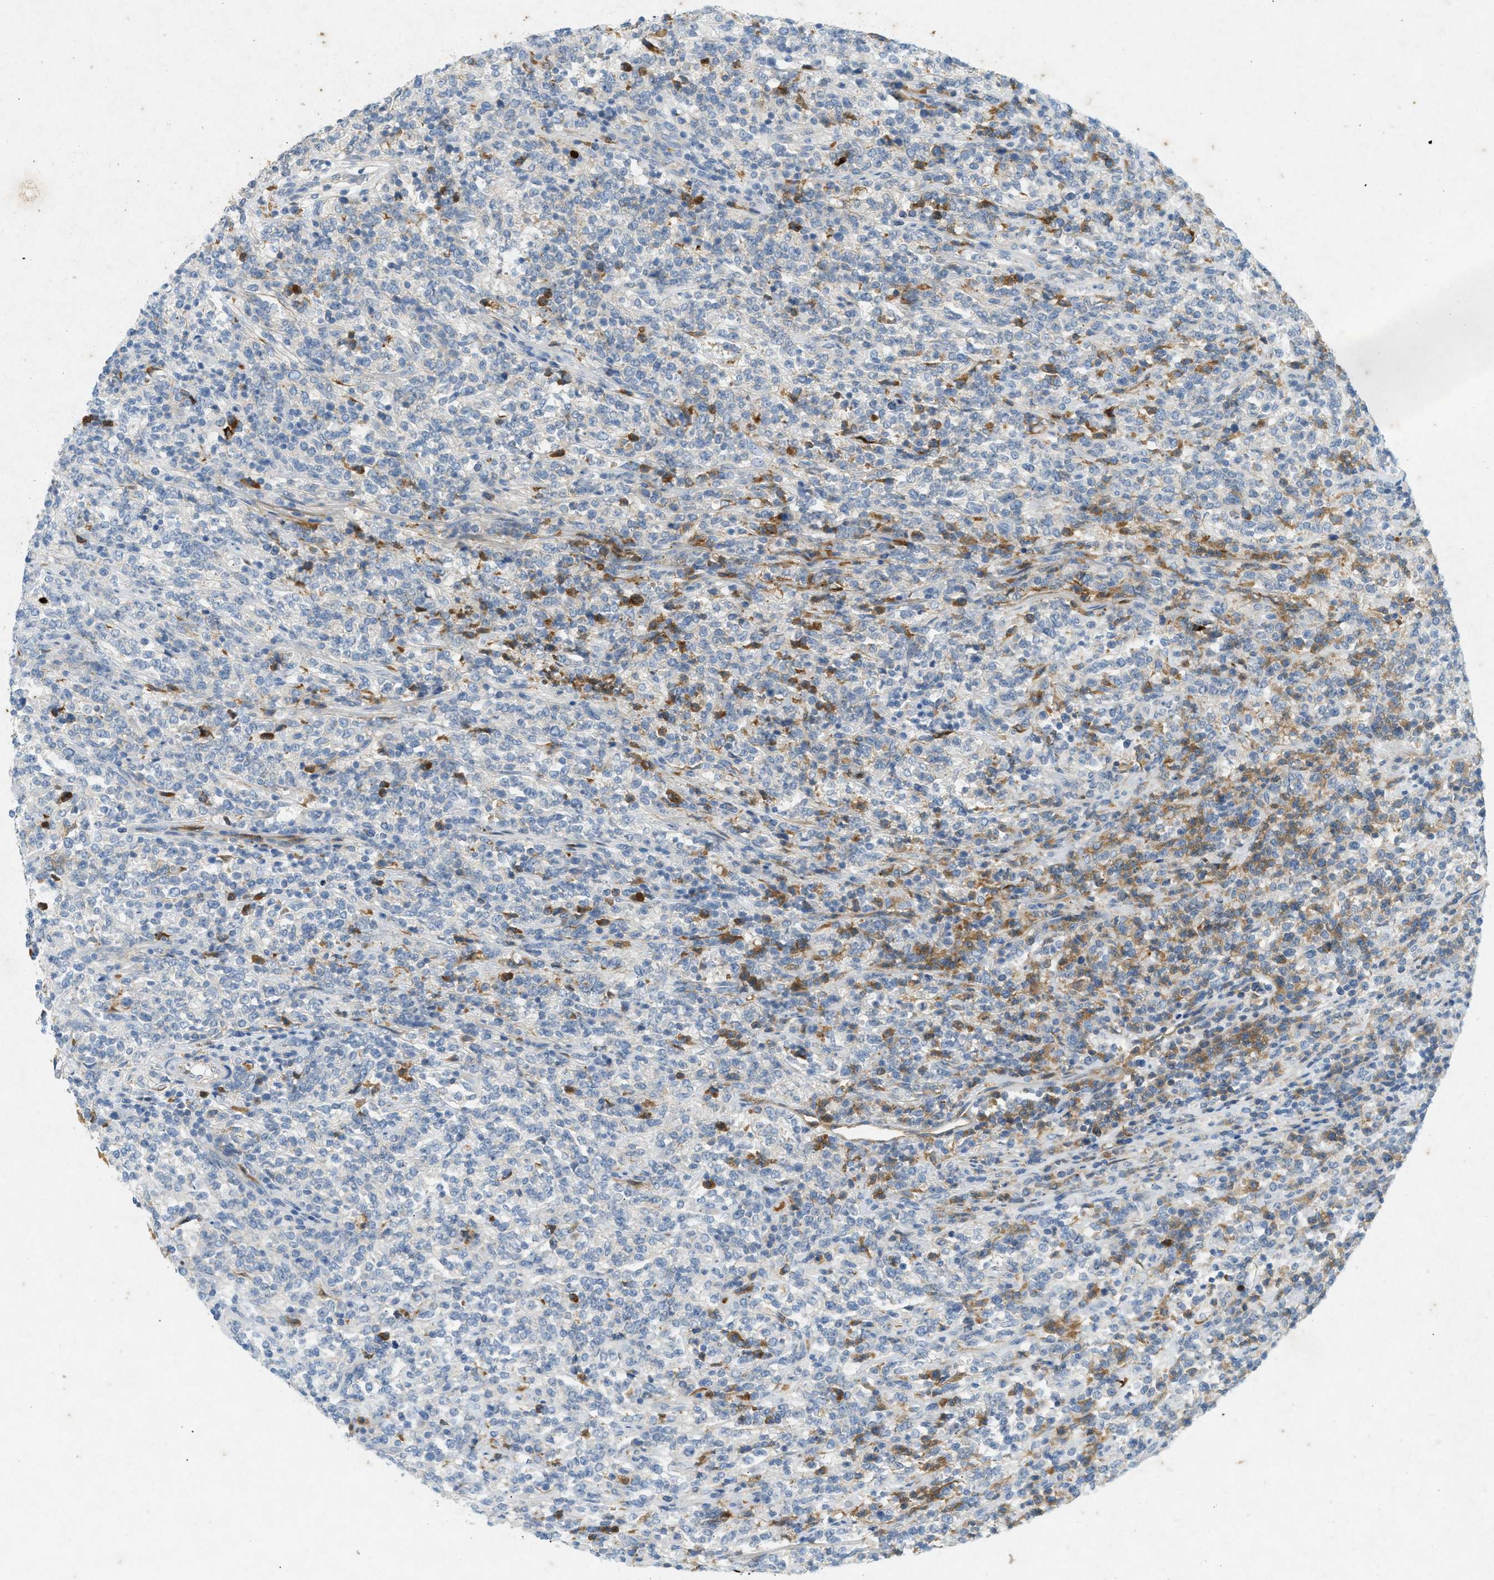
{"staining": {"intensity": "negative", "quantity": "none", "location": "none"}, "tissue": "lymphoma", "cell_type": "Tumor cells", "image_type": "cancer", "snomed": [{"axis": "morphology", "description": "Malignant lymphoma, non-Hodgkin's type, High grade"}, {"axis": "topography", "description": "Soft tissue"}], "caption": "This is a image of immunohistochemistry (IHC) staining of malignant lymphoma, non-Hodgkin's type (high-grade), which shows no staining in tumor cells.", "gene": "F2", "patient": {"sex": "male", "age": 18}}